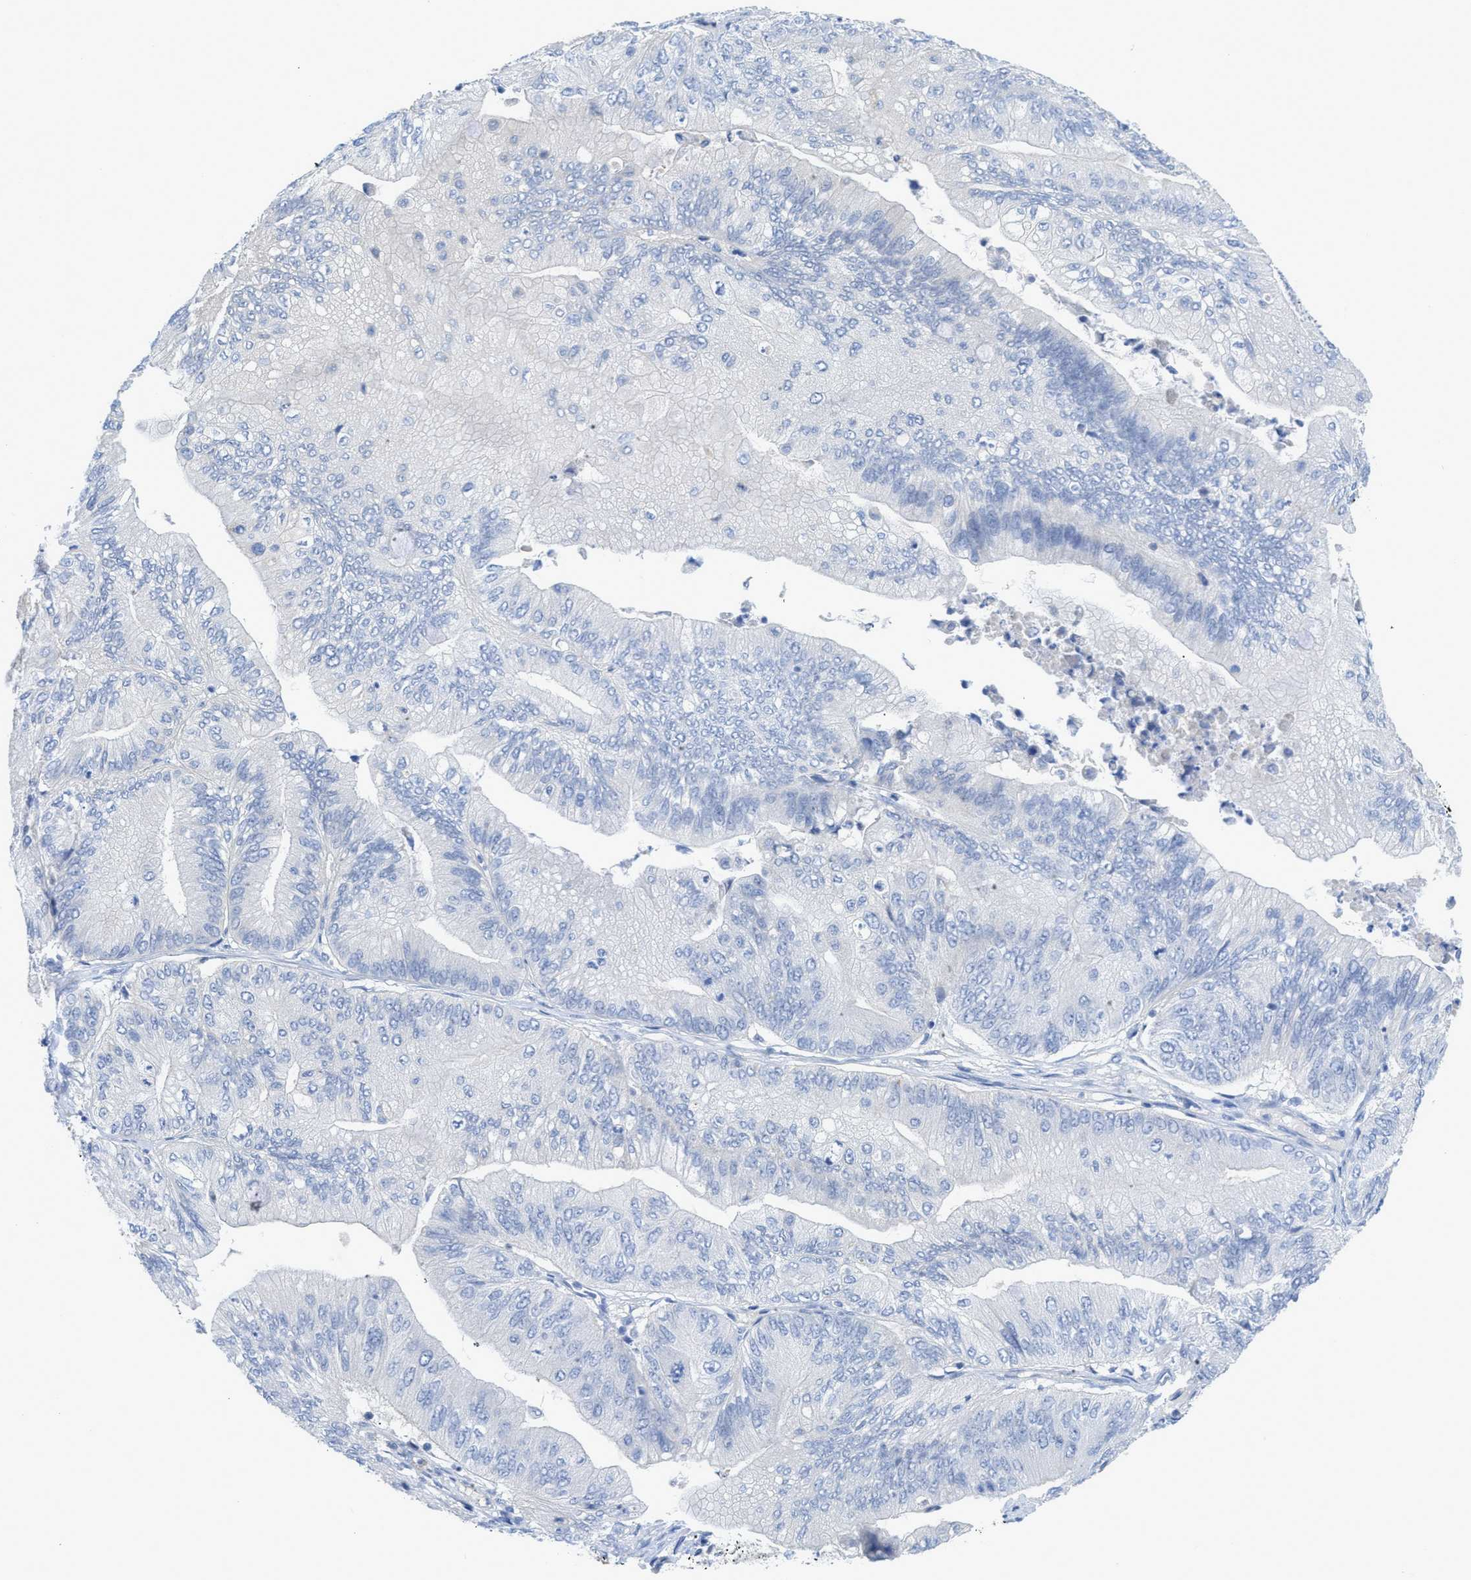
{"staining": {"intensity": "negative", "quantity": "none", "location": "none"}, "tissue": "ovarian cancer", "cell_type": "Tumor cells", "image_type": "cancer", "snomed": [{"axis": "morphology", "description": "Cystadenocarcinoma, mucinous, NOS"}, {"axis": "topography", "description": "Ovary"}], "caption": "Protein analysis of ovarian cancer (mucinous cystadenocarcinoma) displays no significant positivity in tumor cells. Brightfield microscopy of IHC stained with DAB (brown) and hematoxylin (blue), captured at high magnification.", "gene": "MYL3", "patient": {"sex": "female", "age": 61}}